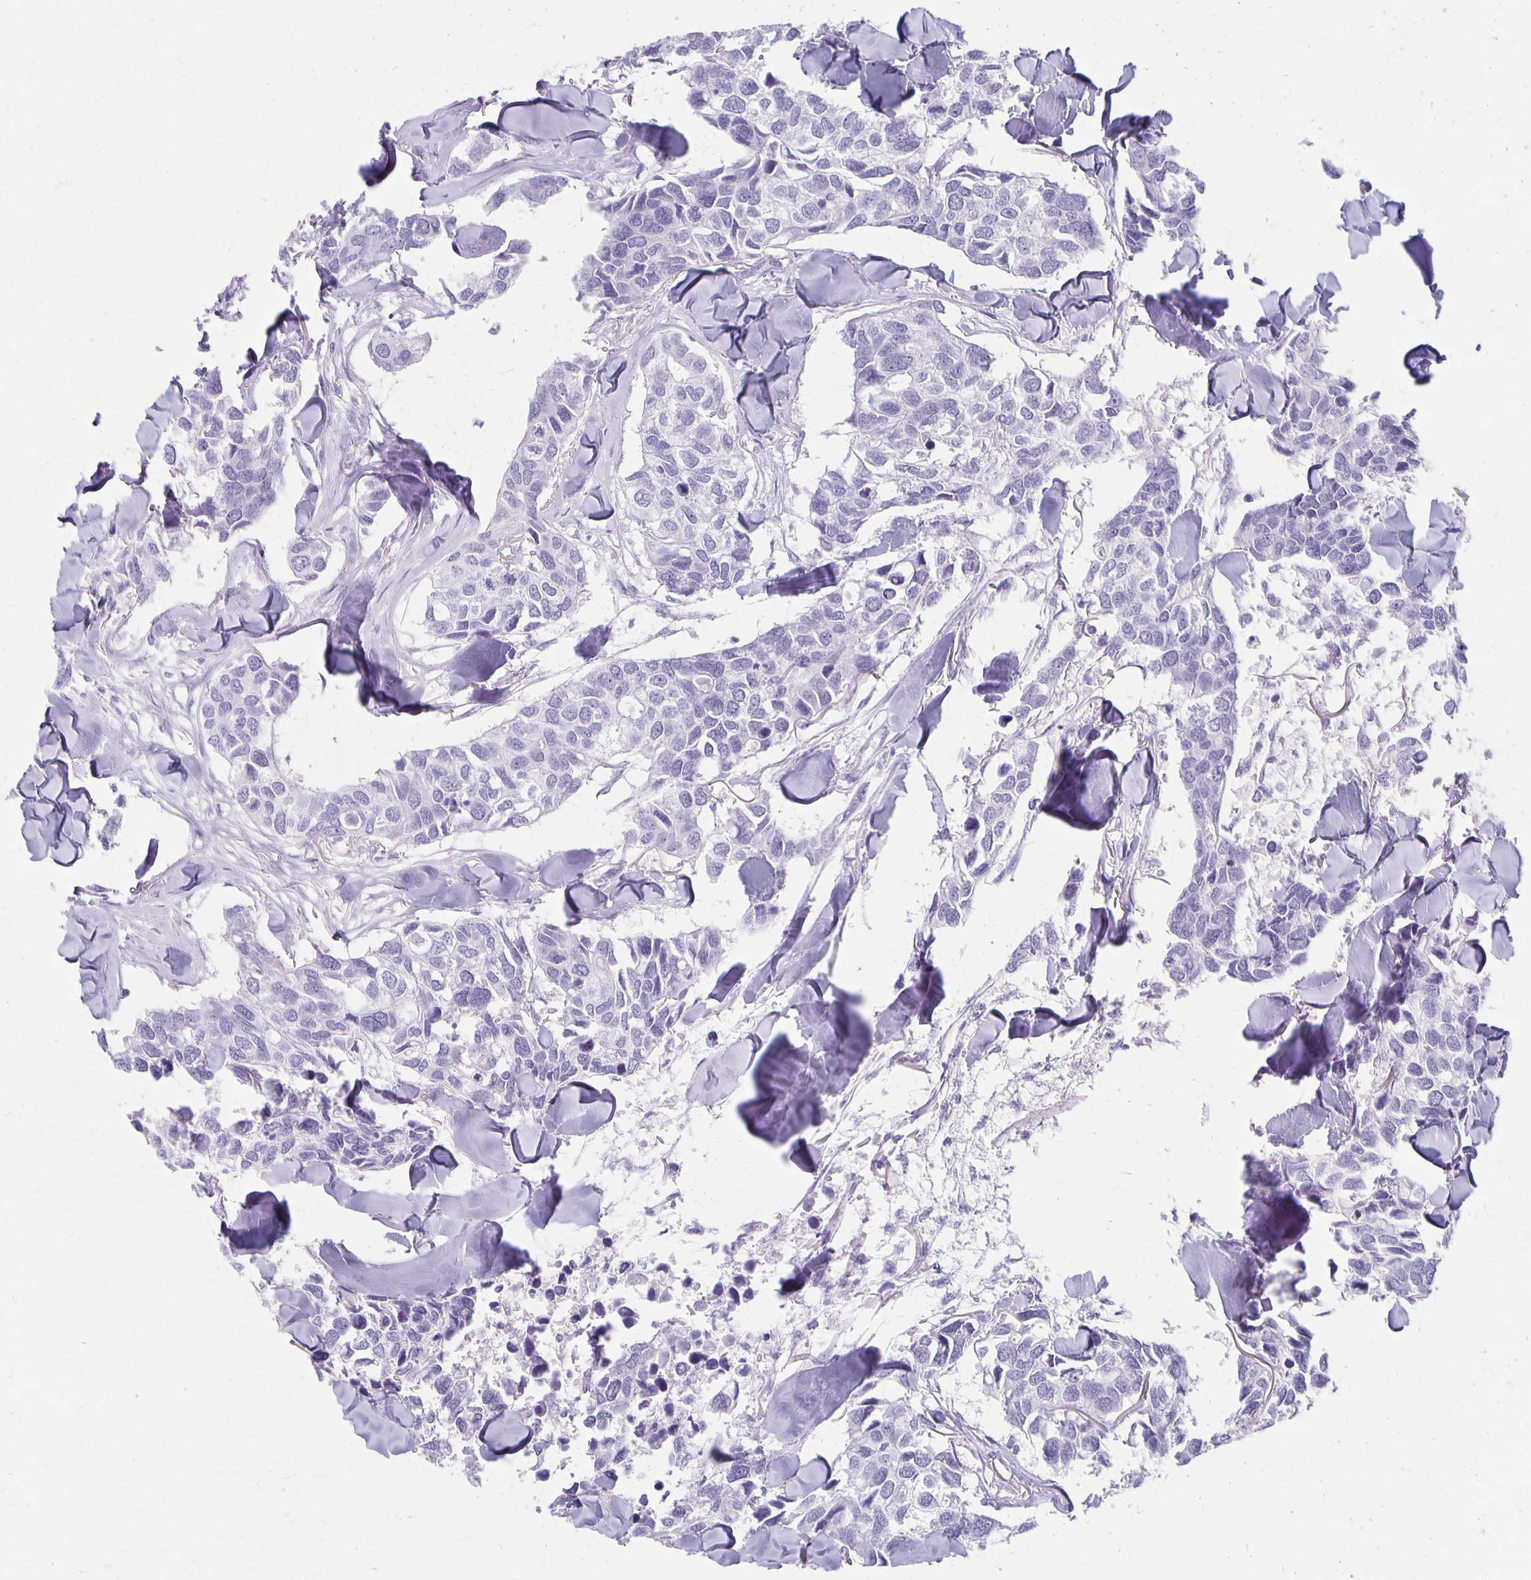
{"staining": {"intensity": "negative", "quantity": "none", "location": "none"}, "tissue": "breast cancer", "cell_type": "Tumor cells", "image_type": "cancer", "snomed": [{"axis": "morphology", "description": "Duct carcinoma"}, {"axis": "topography", "description": "Breast"}], "caption": "Immunohistochemistry micrograph of human breast cancer (intraductal carcinoma) stained for a protein (brown), which reveals no expression in tumor cells.", "gene": "MAGEC2", "patient": {"sex": "female", "age": 83}}